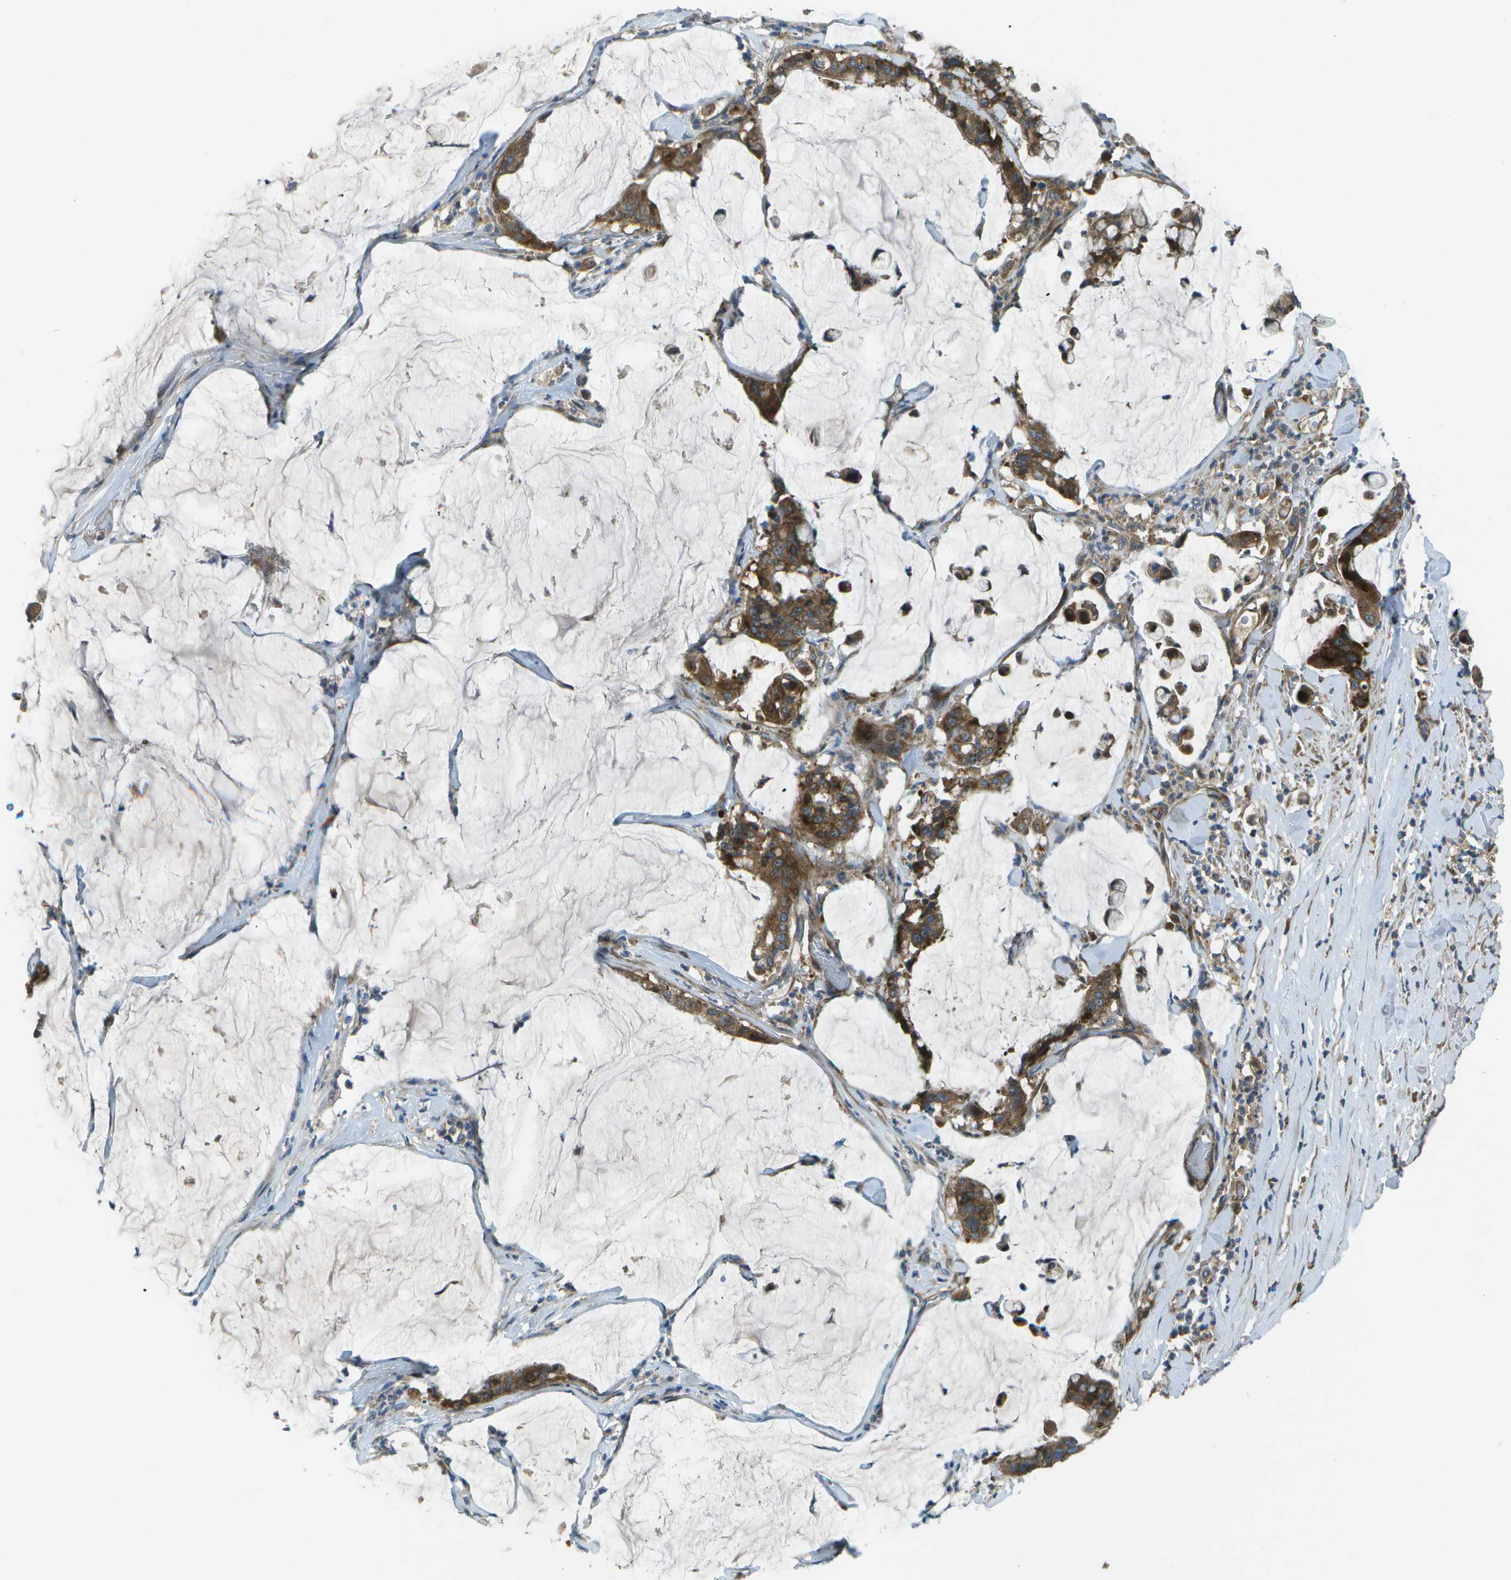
{"staining": {"intensity": "moderate", "quantity": ">75%", "location": "cytoplasmic/membranous"}, "tissue": "pancreatic cancer", "cell_type": "Tumor cells", "image_type": "cancer", "snomed": [{"axis": "morphology", "description": "Adenocarcinoma, NOS"}, {"axis": "topography", "description": "Pancreas"}], "caption": "Brown immunohistochemical staining in human pancreatic cancer reveals moderate cytoplasmic/membranous expression in approximately >75% of tumor cells. Using DAB (brown) and hematoxylin (blue) stains, captured at high magnification using brightfield microscopy.", "gene": "PXYLP1", "patient": {"sex": "male", "age": 41}}